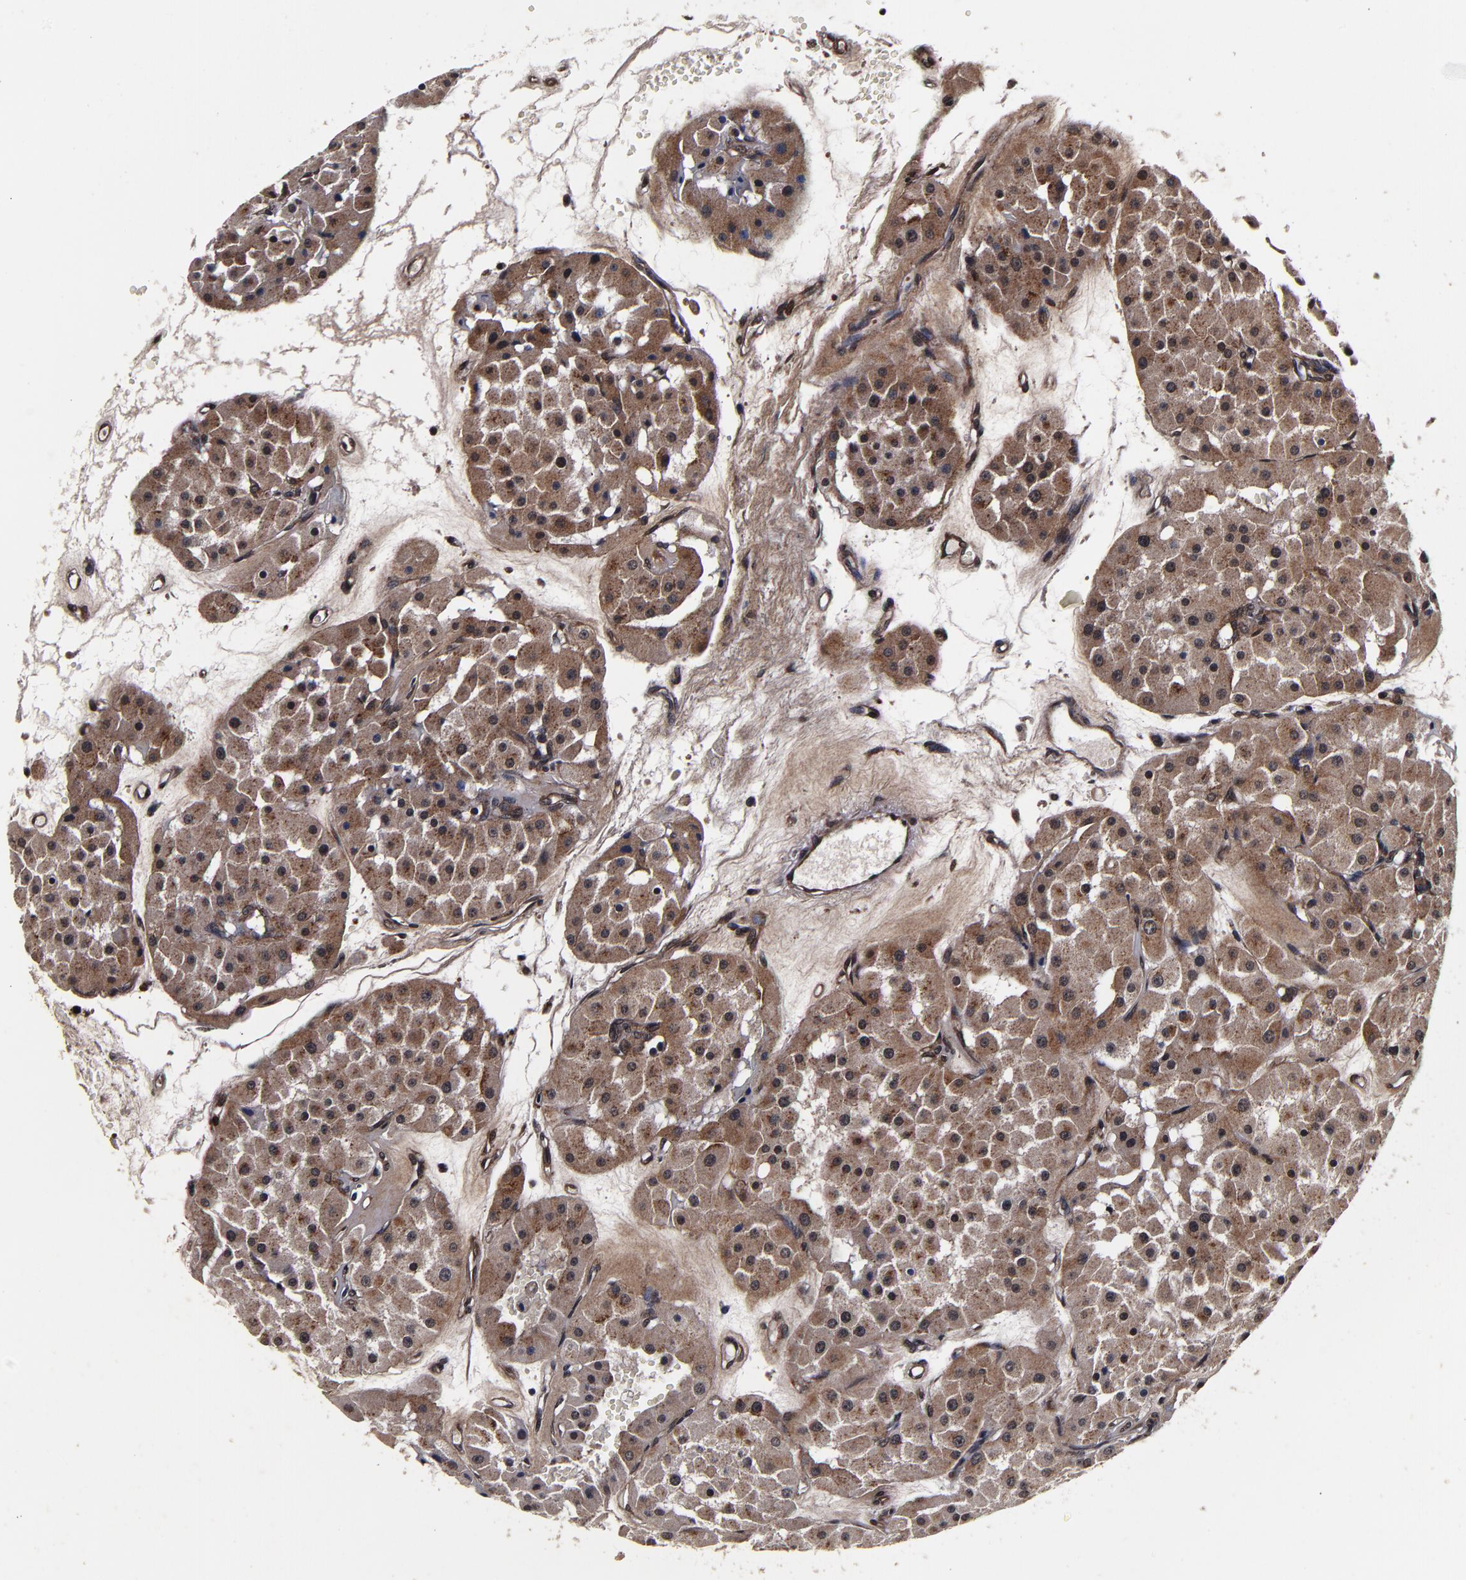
{"staining": {"intensity": "strong", "quantity": ">75%", "location": "cytoplasmic/membranous"}, "tissue": "renal cancer", "cell_type": "Tumor cells", "image_type": "cancer", "snomed": [{"axis": "morphology", "description": "Adenocarcinoma, uncertain malignant potential"}, {"axis": "topography", "description": "Kidney"}], "caption": "Renal adenocarcinoma,  uncertain malignant potential was stained to show a protein in brown. There is high levels of strong cytoplasmic/membranous positivity in about >75% of tumor cells. (DAB (3,3'-diaminobenzidine) IHC with brightfield microscopy, high magnification).", "gene": "MMP15", "patient": {"sex": "male", "age": 63}}